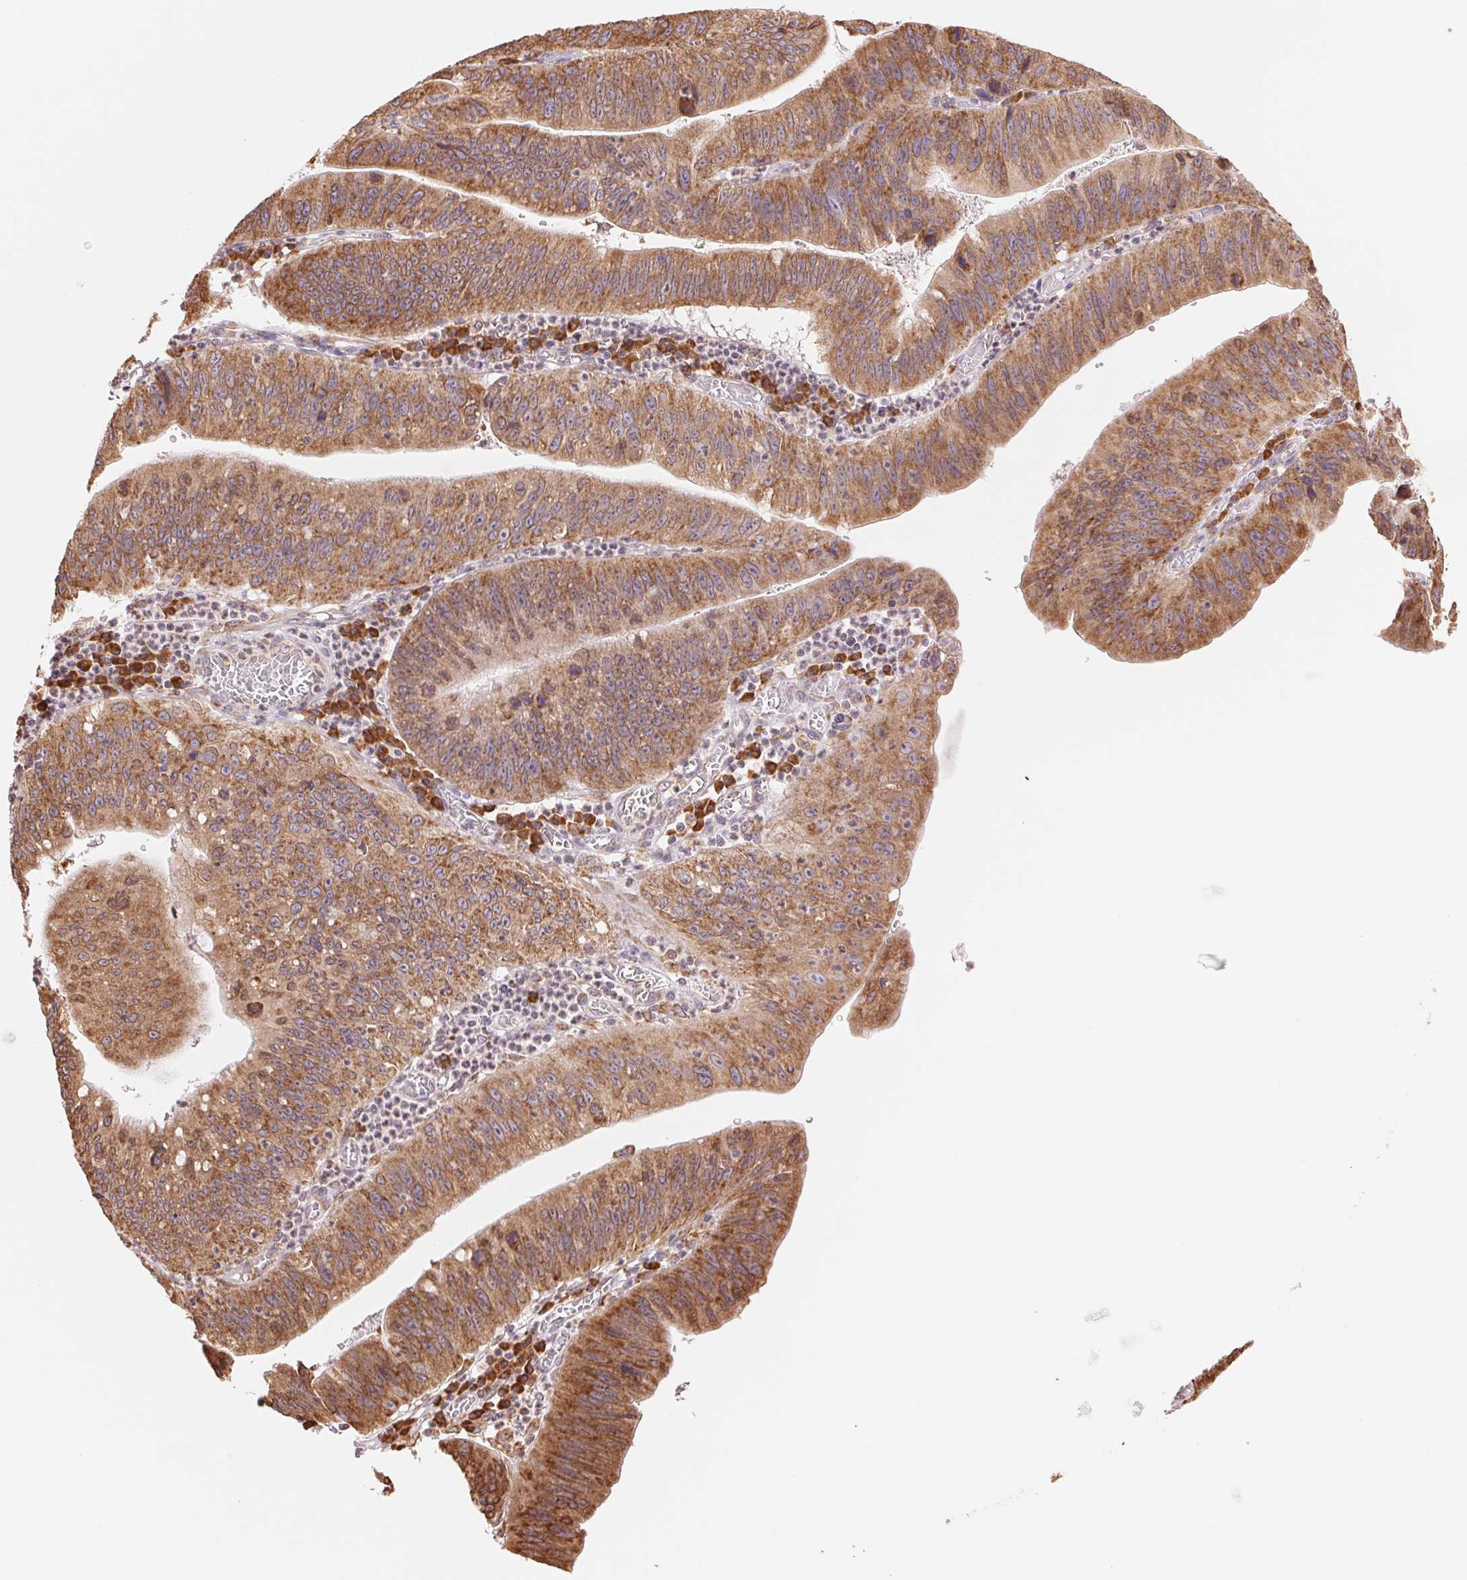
{"staining": {"intensity": "moderate", "quantity": ">75%", "location": "cytoplasmic/membranous"}, "tissue": "stomach cancer", "cell_type": "Tumor cells", "image_type": "cancer", "snomed": [{"axis": "morphology", "description": "Adenocarcinoma, NOS"}, {"axis": "topography", "description": "Stomach"}], "caption": "Human stomach adenocarcinoma stained for a protein (brown) exhibits moderate cytoplasmic/membranous positive staining in approximately >75% of tumor cells.", "gene": "RPN1", "patient": {"sex": "male", "age": 59}}